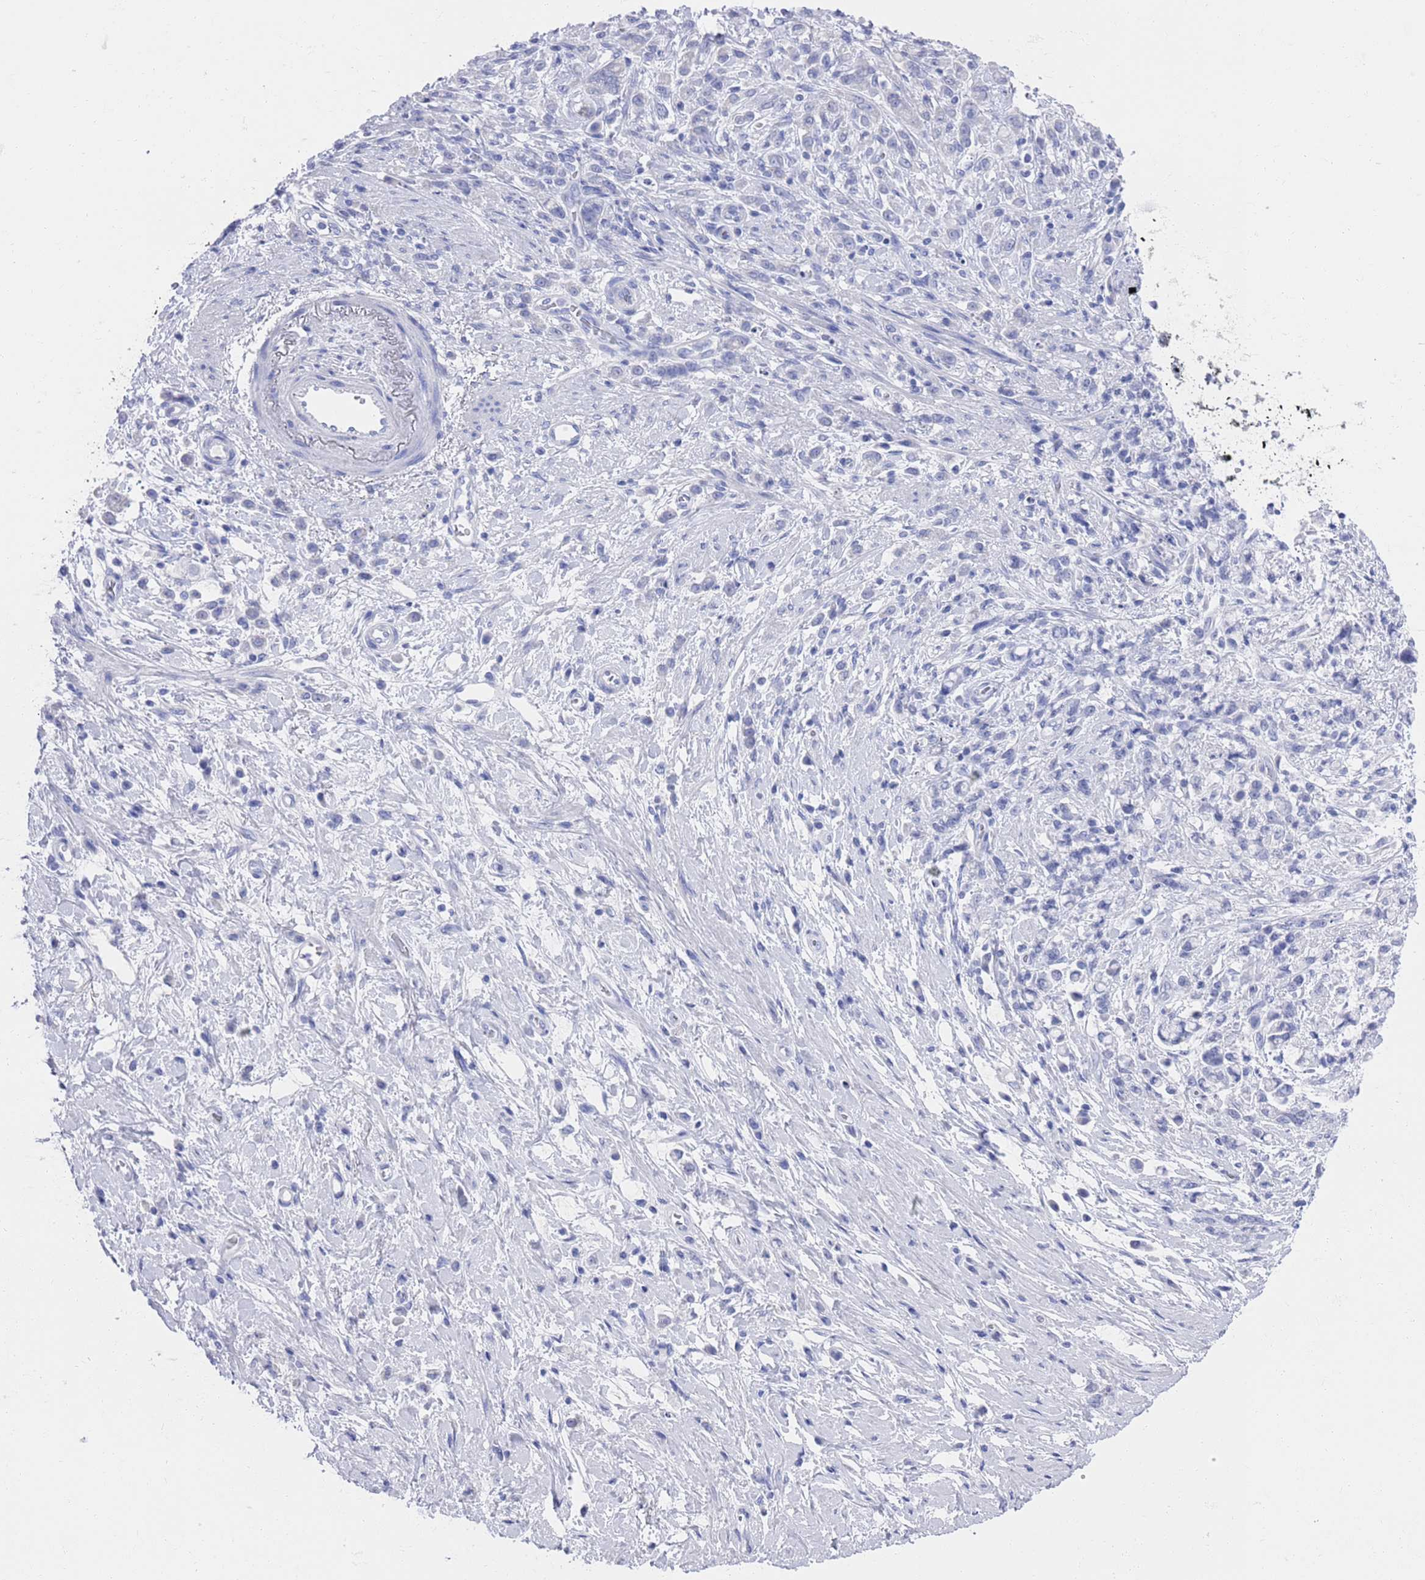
{"staining": {"intensity": "negative", "quantity": "none", "location": "none"}, "tissue": "stomach cancer", "cell_type": "Tumor cells", "image_type": "cancer", "snomed": [{"axis": "morphology", "description": "Adenocarcinoma, NOS"}, {"axis": "topography", "description": "Stomach"}], "caption": "This photomicrograph is of adenocarcinoma (stomach) stained with immunohistochemistry (IHC) to label a protein in brown with the nuclei are counter-stained blue. There is no expression in tumor cells. (DAB (3,3'-diaminobenzidine) immunohistochemistry, high magnification).", "gene": "MTMR2", "patient": {"sex": "female", "age": 60}}